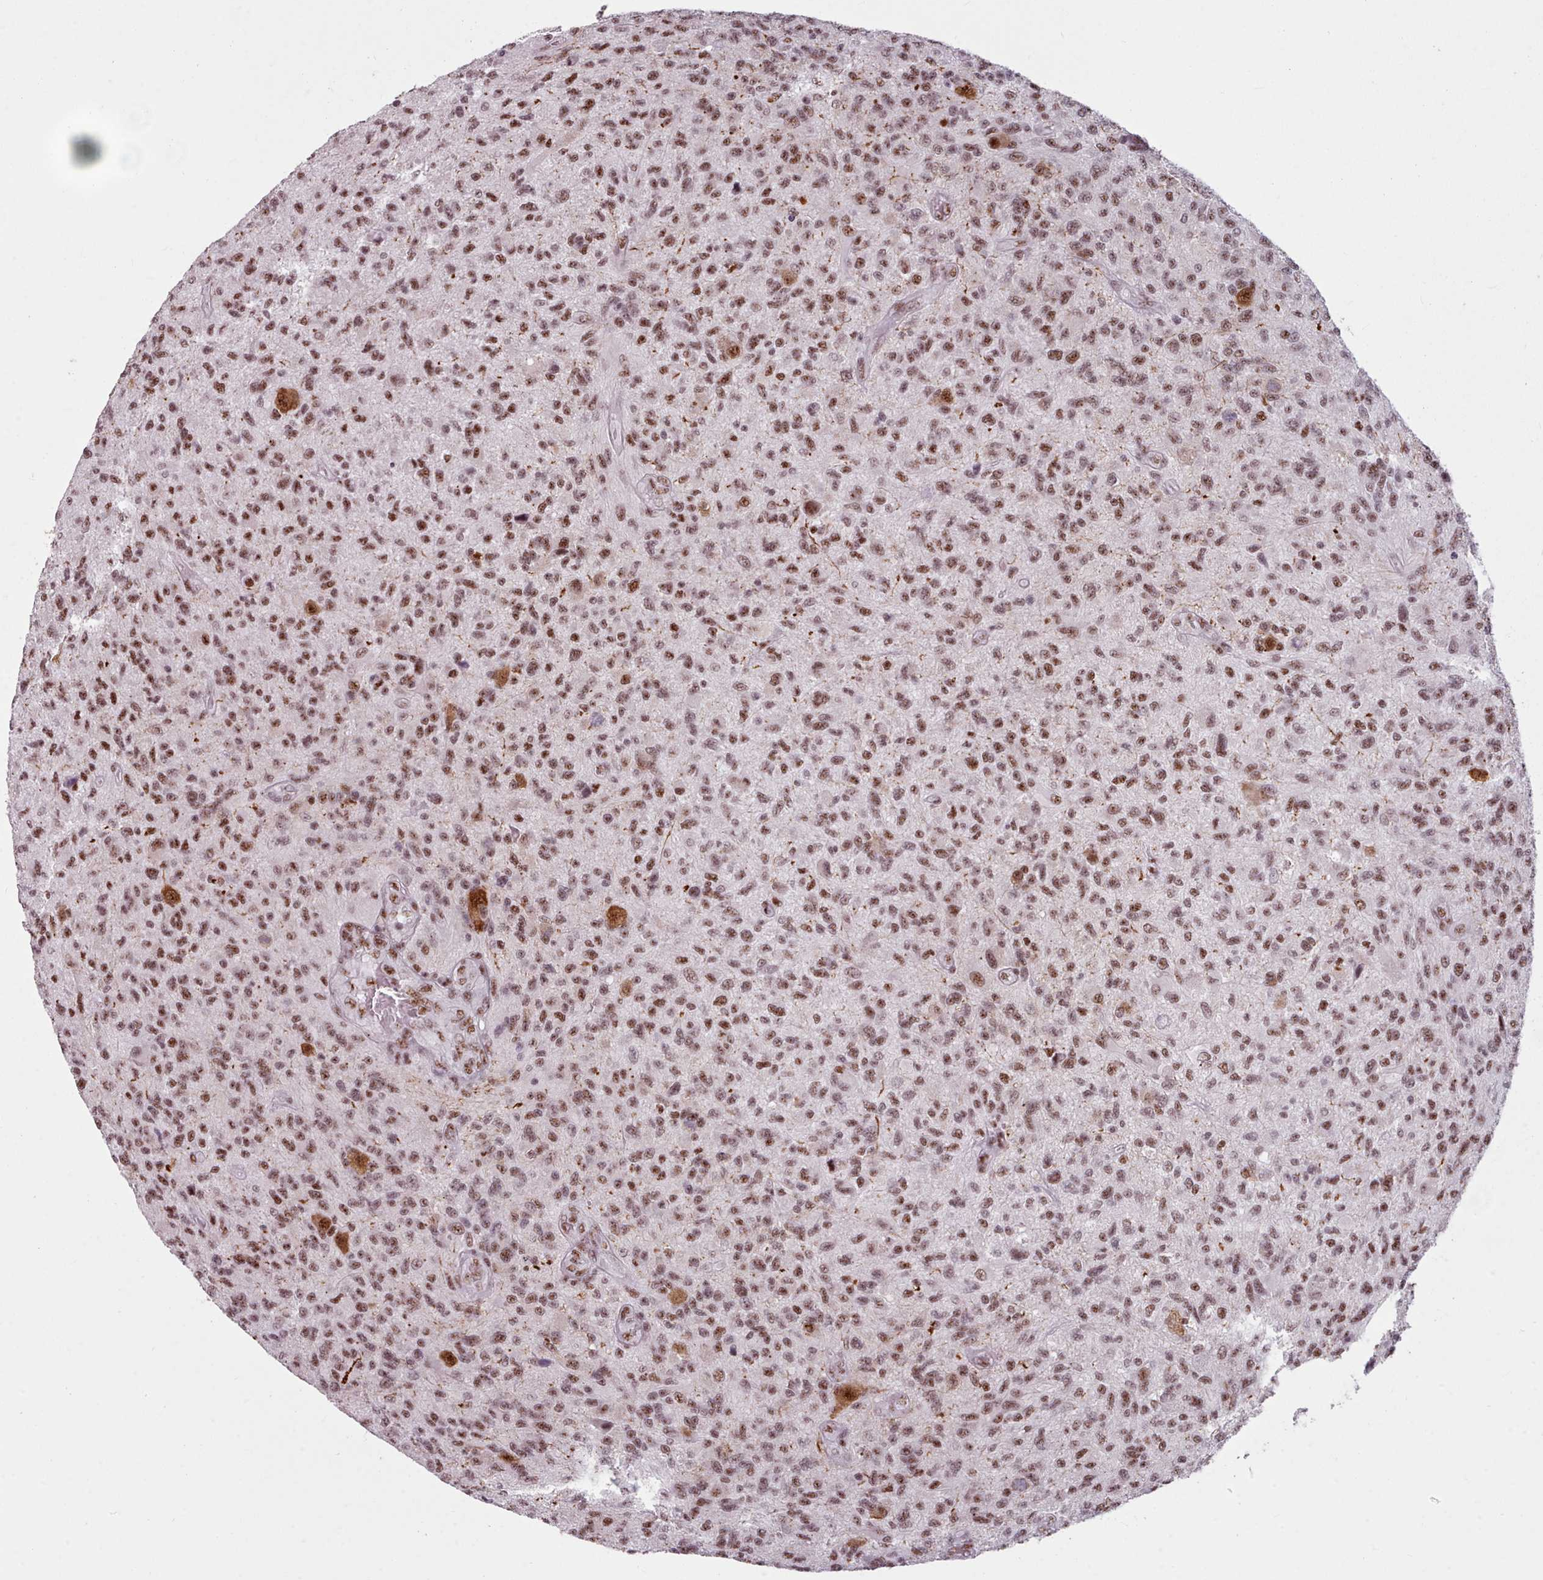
{"staining": {"intensity": "strong", "quantity": ">75%", "location": "nuclear"}, "tissue": "glioma", "cell_type": "Tumor cells", "image_type": "cancer", "snomed": [{"axis": "morphology", "description": "Glioma, malignant, High grade"}, {"axis": "topography", "description": "Brain"}], "caption": "The histopathology image exhibits a brown stain indicating the presence of a protein in the nuclear of tumor cells in glioma.", "gene": "SRRM1", "patient": {"sex": "male", "age": 47}}